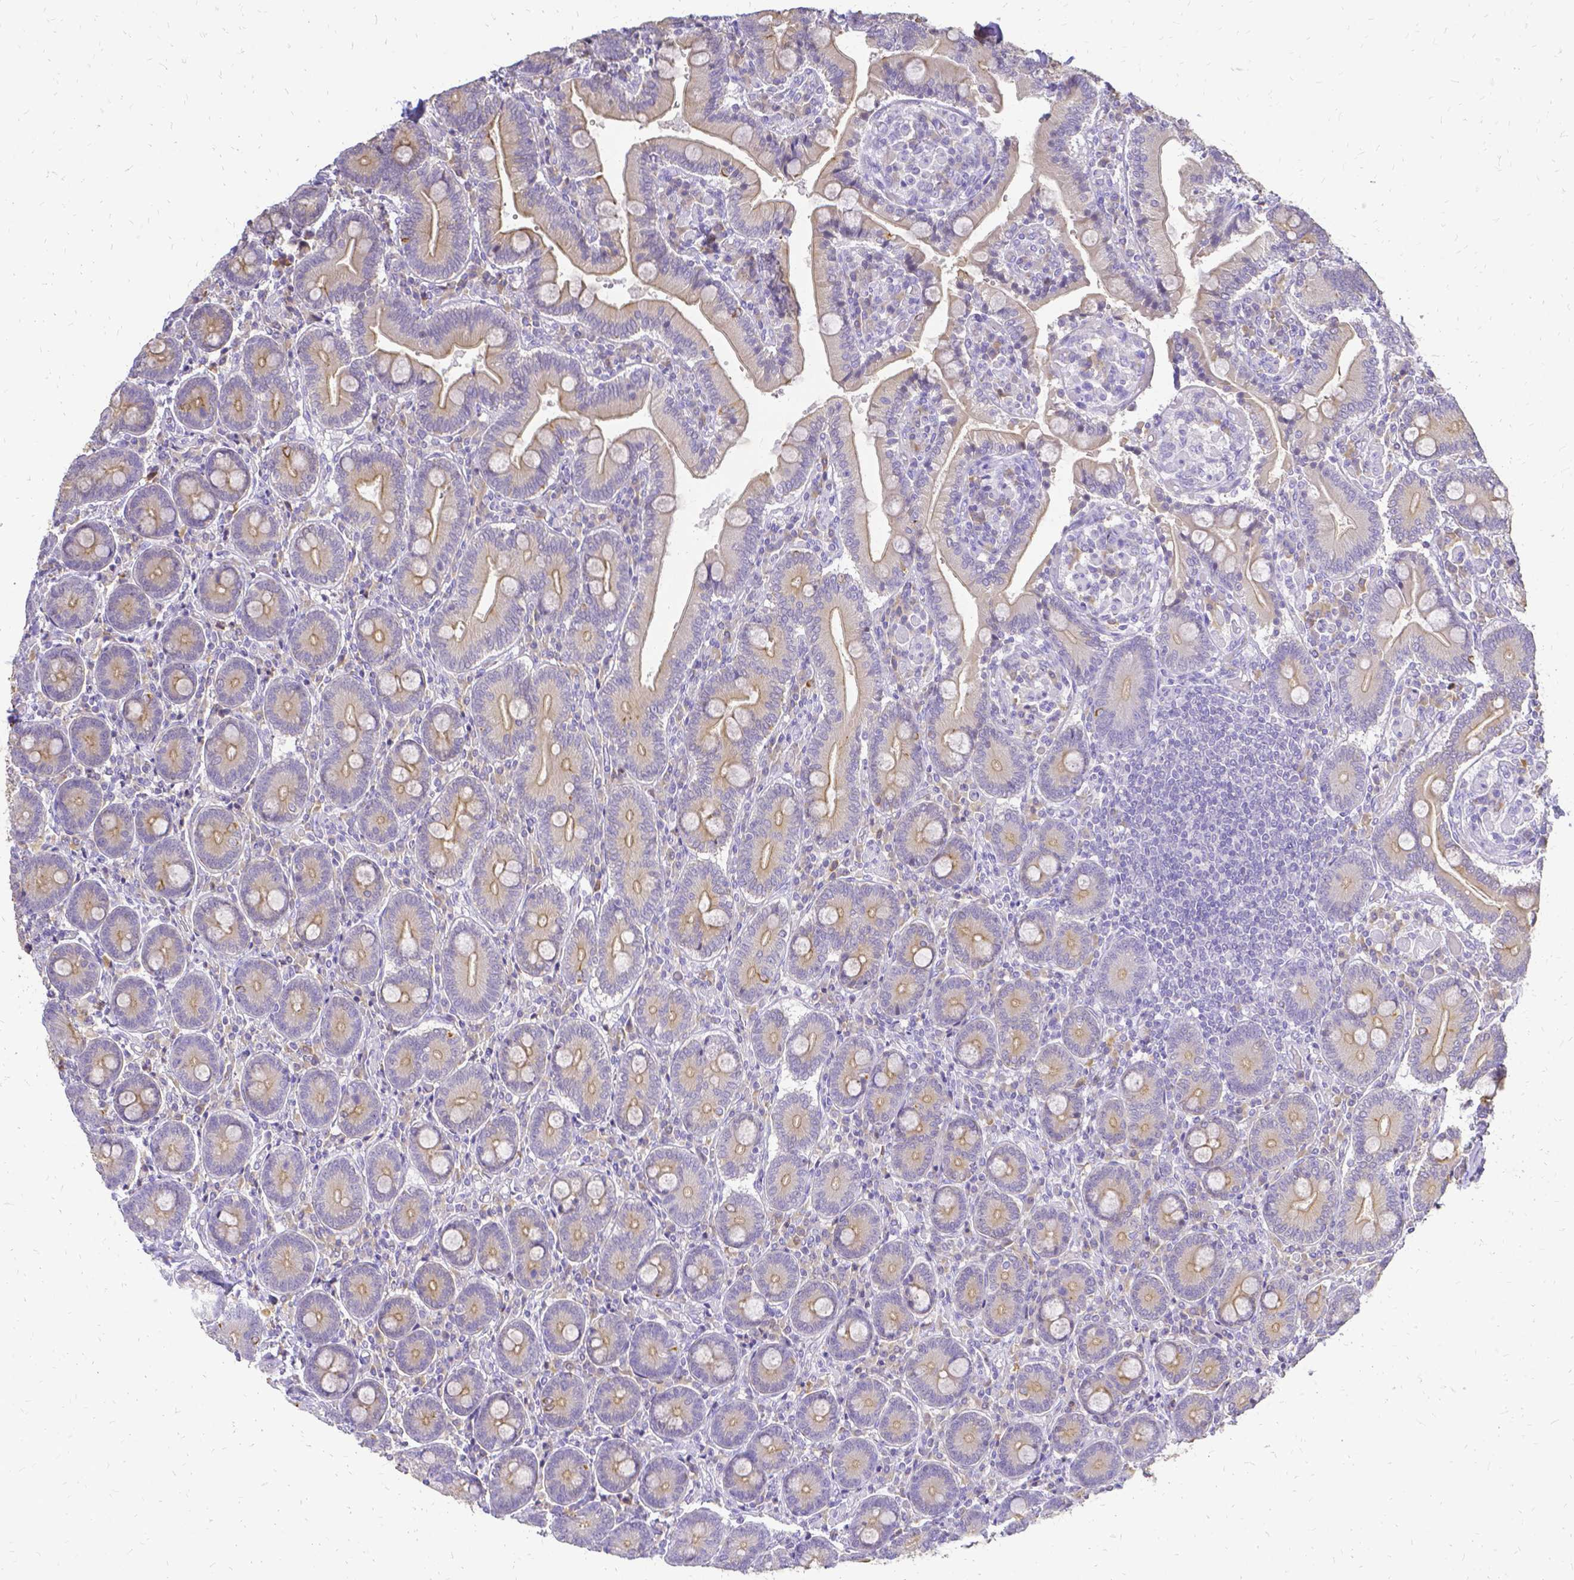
{"staining": {"intensity": "moderate", "quantity": "25%-75%", "location": "cytoplasmic/membranous"}, "tissue": "duodenum", "cell_type": "Glandular cells", "image_type": "normal", "snomed": [{"axis": "morphology", "description": "Normal tissue, NOS"}, {"axis": "topography", "description": "Duodenum"}], "caption": "Human duodenum stained with a brown dye shows moderate cytoplasmic/membranous positive expression in approximately 25%-75% of glandular cells.", "gene": "CIB1", "patient": {"sex": "female", "age": 62}}